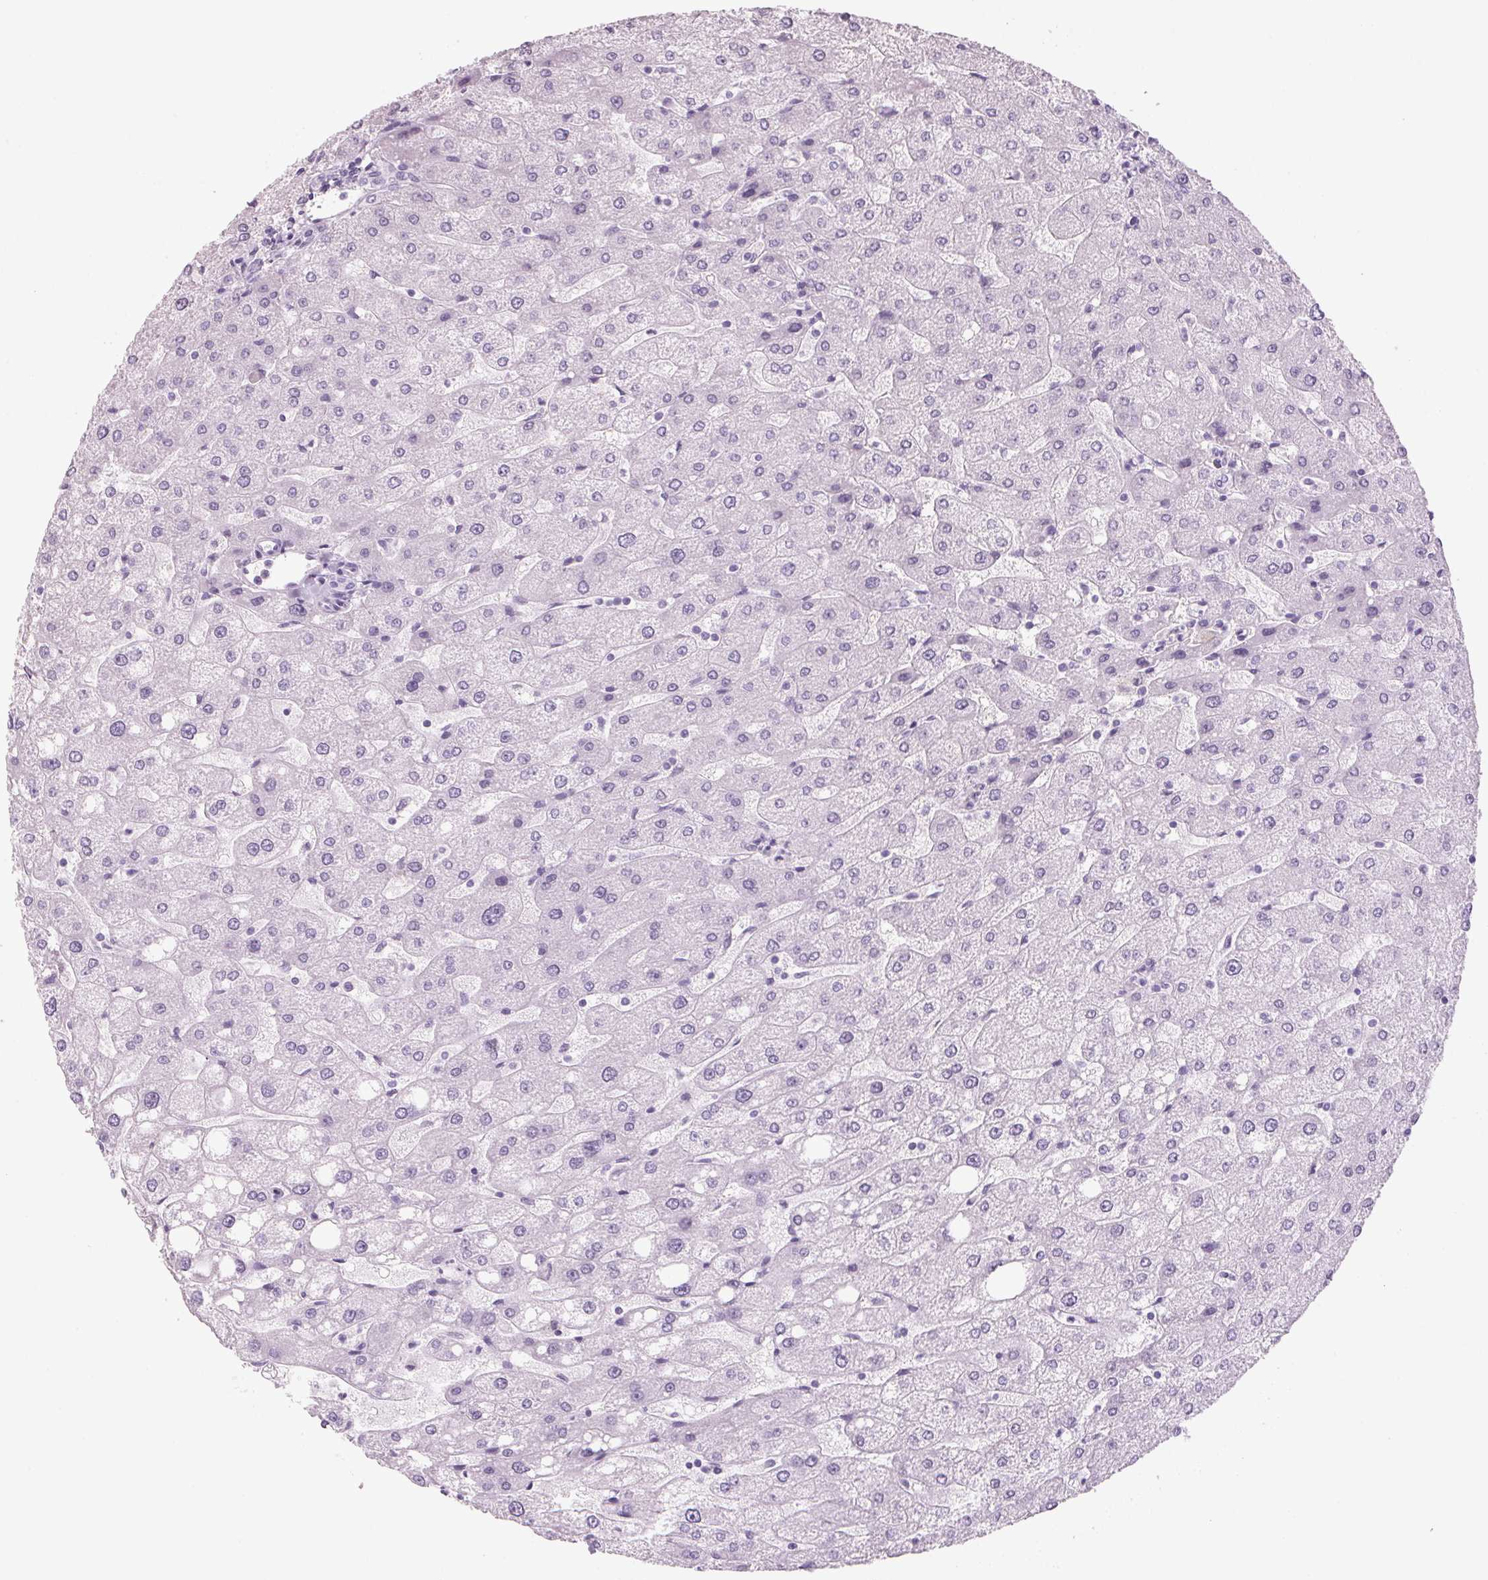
{"staining": {"intensity": "negative", "quantity": "none", "location": "none"}, "tissue": "liver", "cell_type": "Cholangiocytes", "image_type": "normal", "snomed": [{"axis": "morphology", "description": "Normal tissue, NOS"}, {"axis": "topography", "description": "Liver"}], "caption": "High magnification brightfield microscopy of normal liver stained with DAB (brown) and counterstained with hematoxylin (blue): cholangiocytes show no significant staining. (Brightfield microscopy of DAB immunohistochemistry (IHC) at high magnification).", "gene": "ADAM20", "patient": {"sex": "male", "age": 67}}